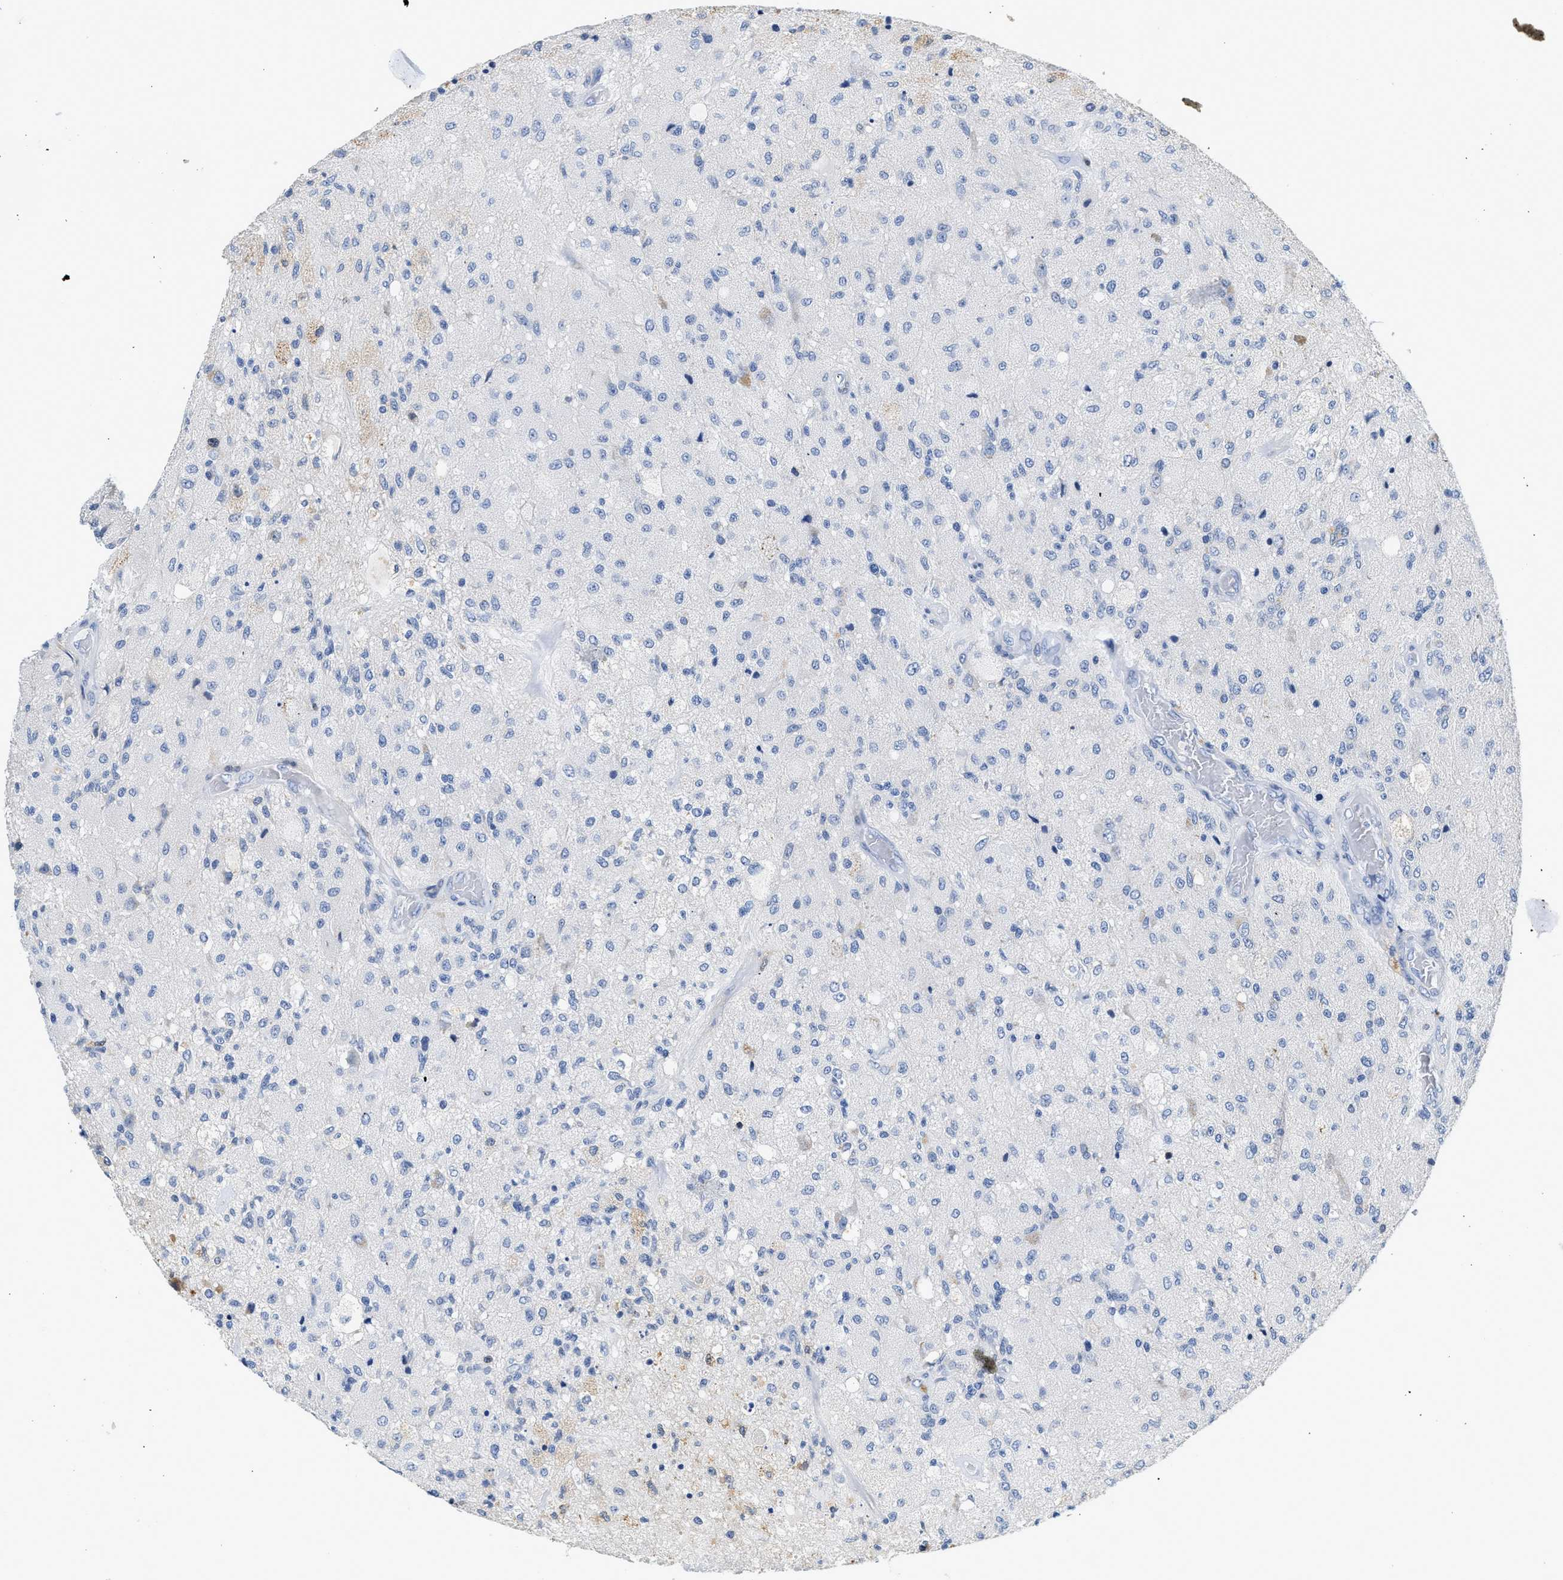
{"staining": {"intensity": "negative", "quantity": "none", "location": "none"}, "tissue": "glioma", "cell_type": "Tumor cells", "image_type": "cancer", "snomed": [{"axis": "morphology", "description": "Normal tissue, NOS"}, {"axis": "morphology", "description": "Glioma, malignant, High grade"}, {"axis": "topography", "description": "Cerebral cortex"}], "caption": "Micrograph shows no protein expression in tumor cells of high-grade glioma (malignant) tissue. Brightfield microscopy of immunohistochemistry (IHC) stained with DAB (3,3'-diaminobenzidine) (brown) and hematoxylin (blue), captured at high magnification.", "gene": "SLIT2", "patient": {"sex": "male", "age": 77}}